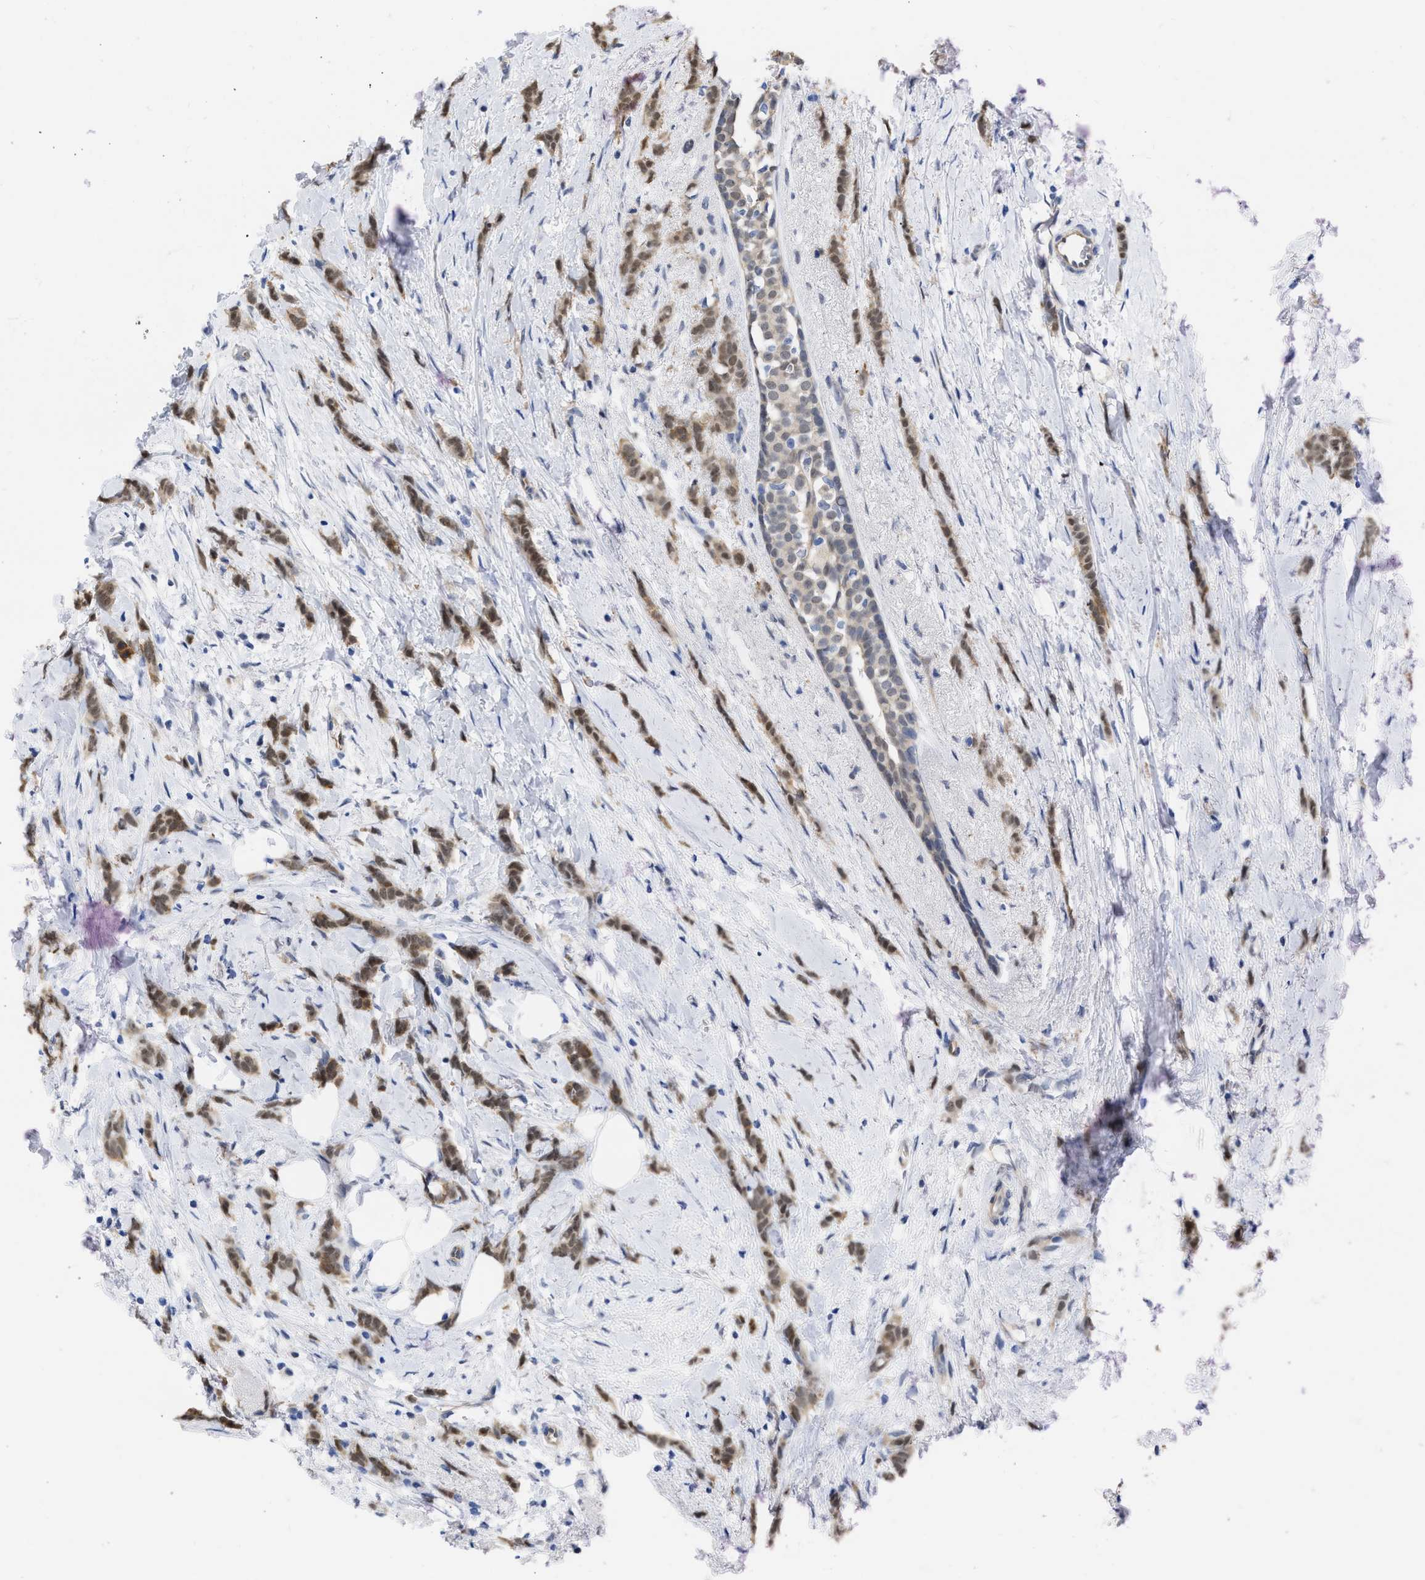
{"staining": {"intensity": "moderate", "quantity": ">75%", "location": "cytoplasmic/membranous,nuclear"}, "tissue": "breast cancer", "cell_type": "Tumor cells", "image_type": "cancer", "snomed": [{"axis": "morphology", "description": "Lobular carcinoma, in situ"}, {"axis": "morphology", "description": "Lobular carcinoma"}, {"axis": "topography", "description": "Breast"}], "caption": "This photomicrograph displays lobular carcinoma in situ (breast) stained with immunohistochemistry (IHC) to label a protein in brown. The cytoplasmic/membranous and nuclear of tumor cells show moderate positivity for the protein. Nuclei are counter-stained blue.", "gene": "THRA", "patient": {"sex": "female", "age": 41}}